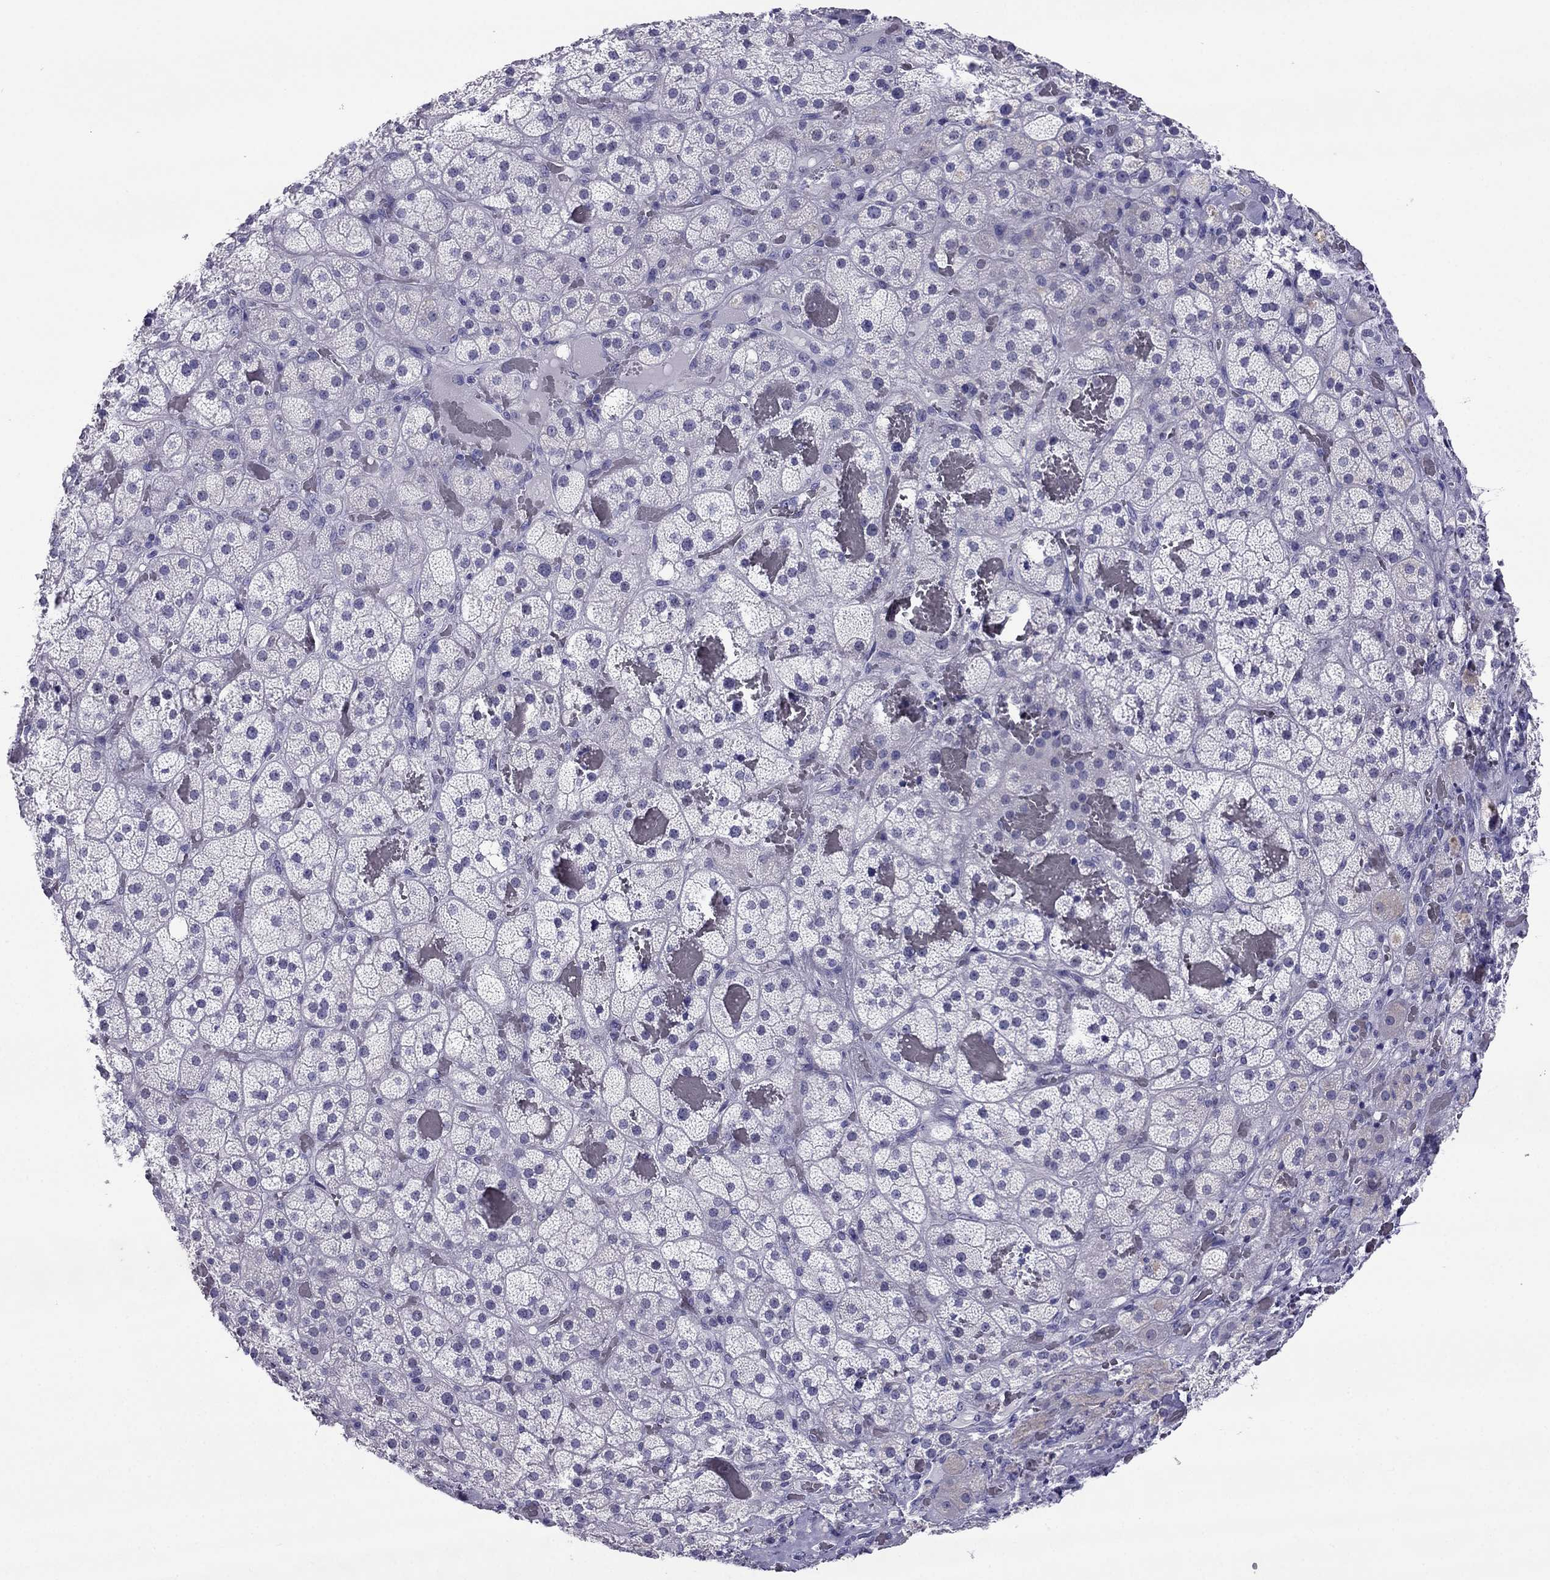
{"staining": {"intensity": "negative", "quantity": "none", "location": "none"}, "tissue": "adrenal gland", "cell_type": "Glandular cells", "image_type": "normal", "snomed": [{"axis": "morphology", "description": "Normal tissue, NOS"}, {"axis": "topography", "description": "Adrenal gland"}], "caption": "A high-resolution histopathology image shows immunohistochemistry staining of unremarkable adrenal gland, which exhibits no significant expression in glandular cells.", "gene": "CROCC2", "patient": {"sex": "male", "age": 57}}